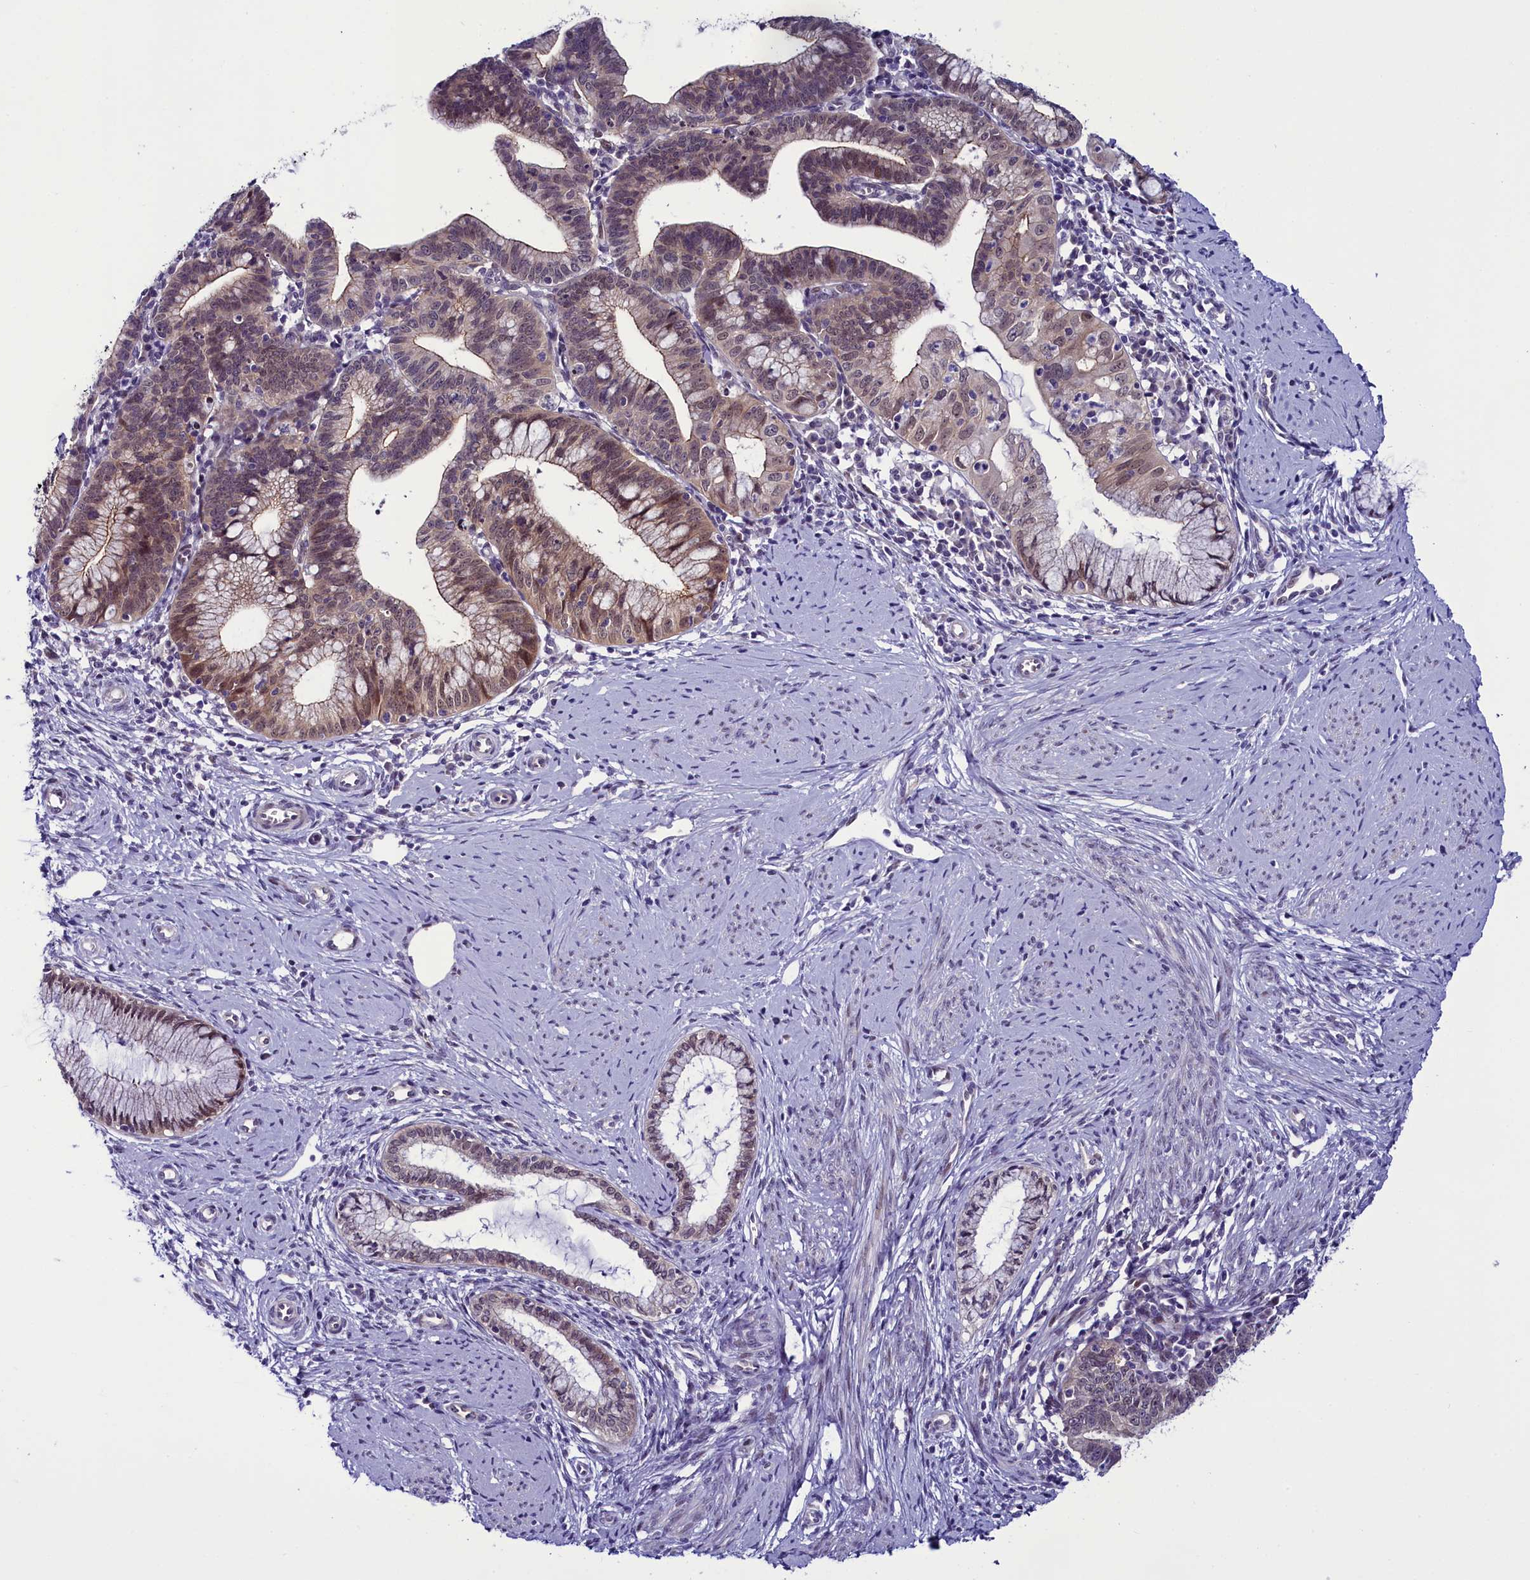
{"staining": {"intensity": "weak", "quantity": "25%-75%", "location": "cytoplasmic/membranous,nuclear"}, "tissue": "cervical cancer", "cell_type": "Tumor cells", "image_type": "cancer", "snomed": [{"axis": "morphology", "description": "Adenocarcinoma, NOS"}, {"axis": "topography", "description": "Cervix"}], "caption": "This is a histology image of IHC staining of cervical cancer, which shows weak expression in the cytoplasmic/membranous and nuclear of tumor cells.", "gene": "CCDC106", "patient": {"sex": "female", "age": 36}}